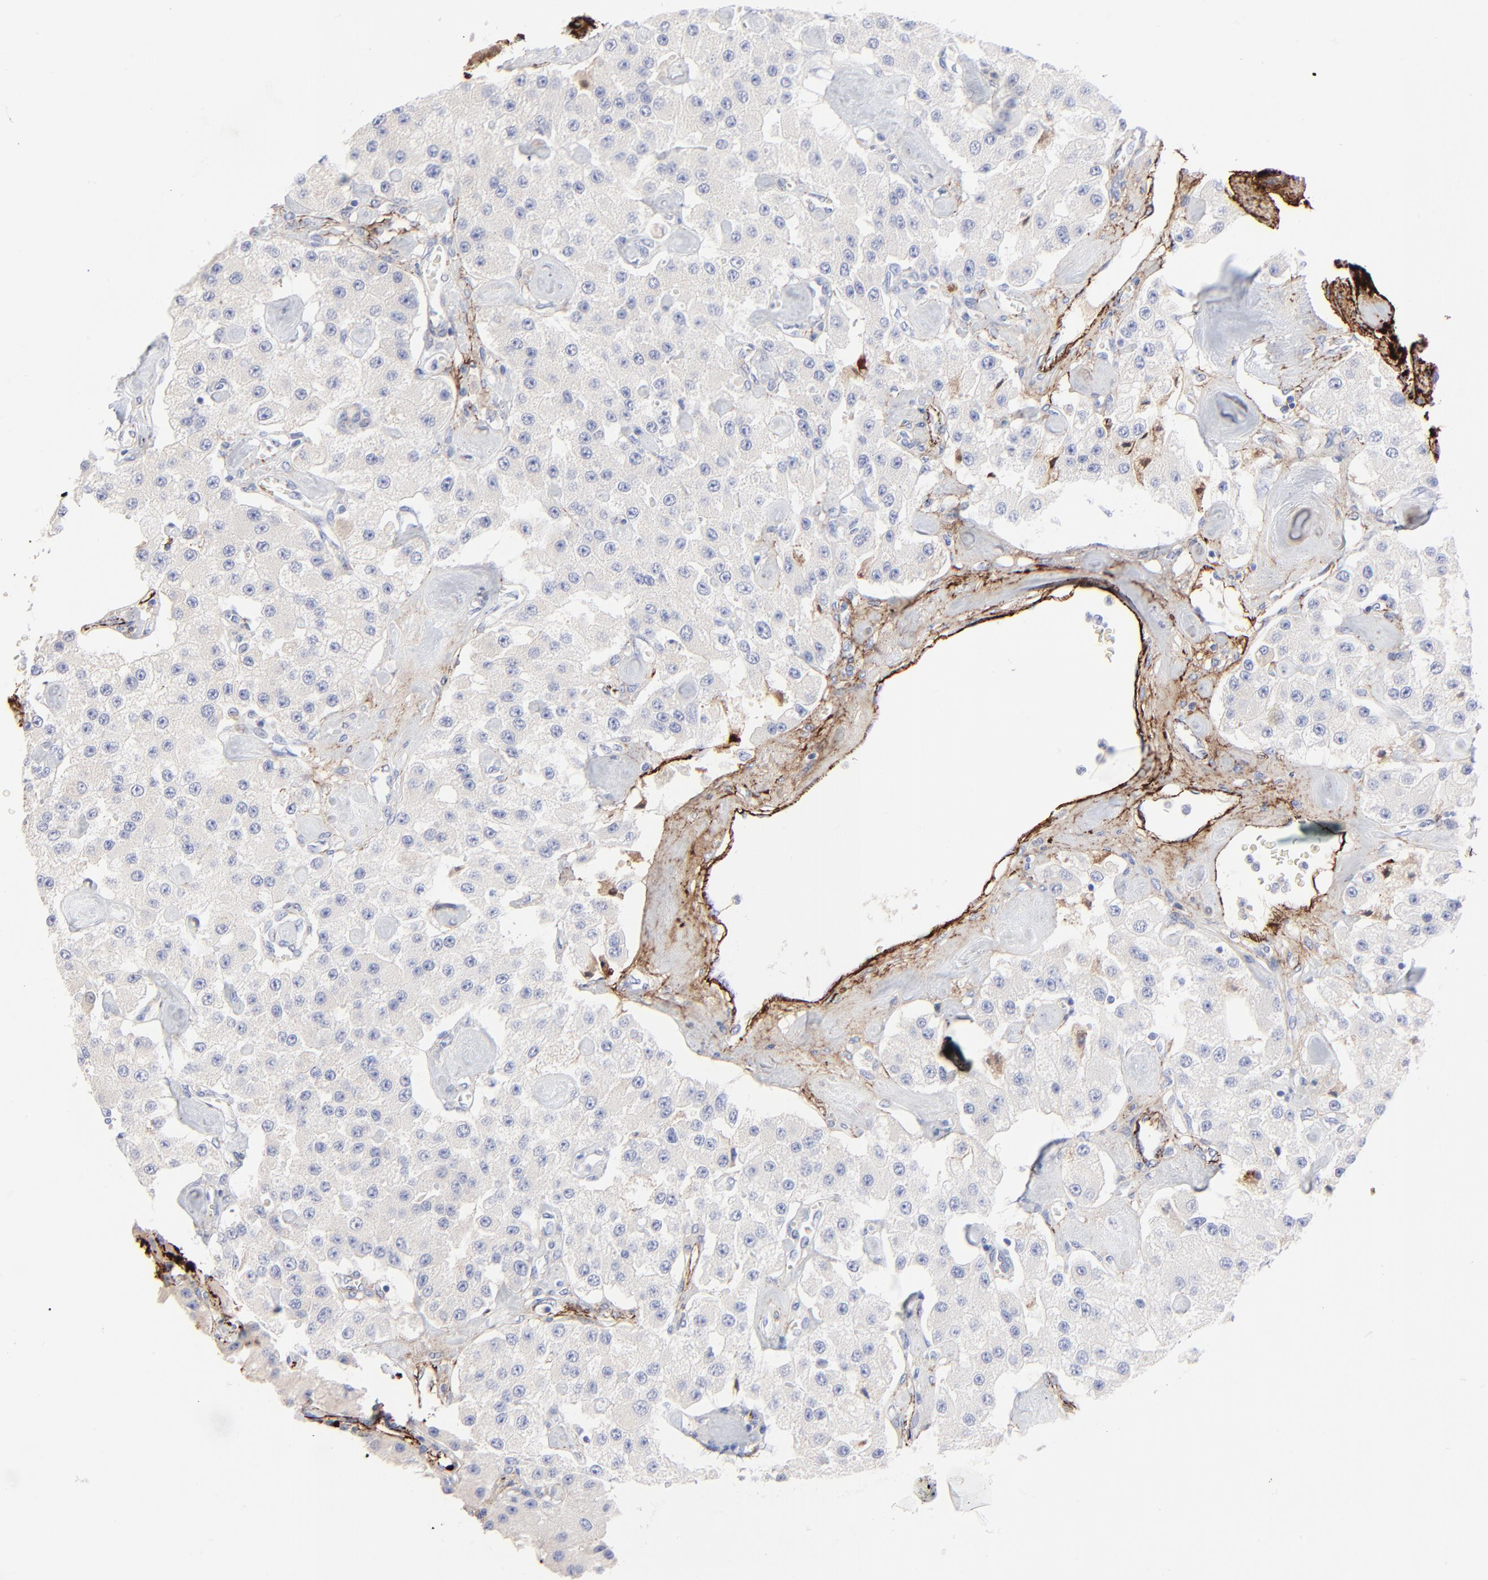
{"staining": {"intensity": "negative", "quantity": "none", "location": "none"}, "tissue": "carcinoid", "cell_type": "Tumor cells", "image_type": "cancer", "snomed": [{"axis": "morphology", "description": "Carcinoid, malignant, NOS"}, {"axis": "topography", "description": "Pancreas"}], "caption": "A high-resolution histopathology image shows immunohistochemistry staining of carcinoid, which reveals no significant staining in tumor cells.", "gene": "FBLN2", "patient": {"sex": "male", "age": 41}}